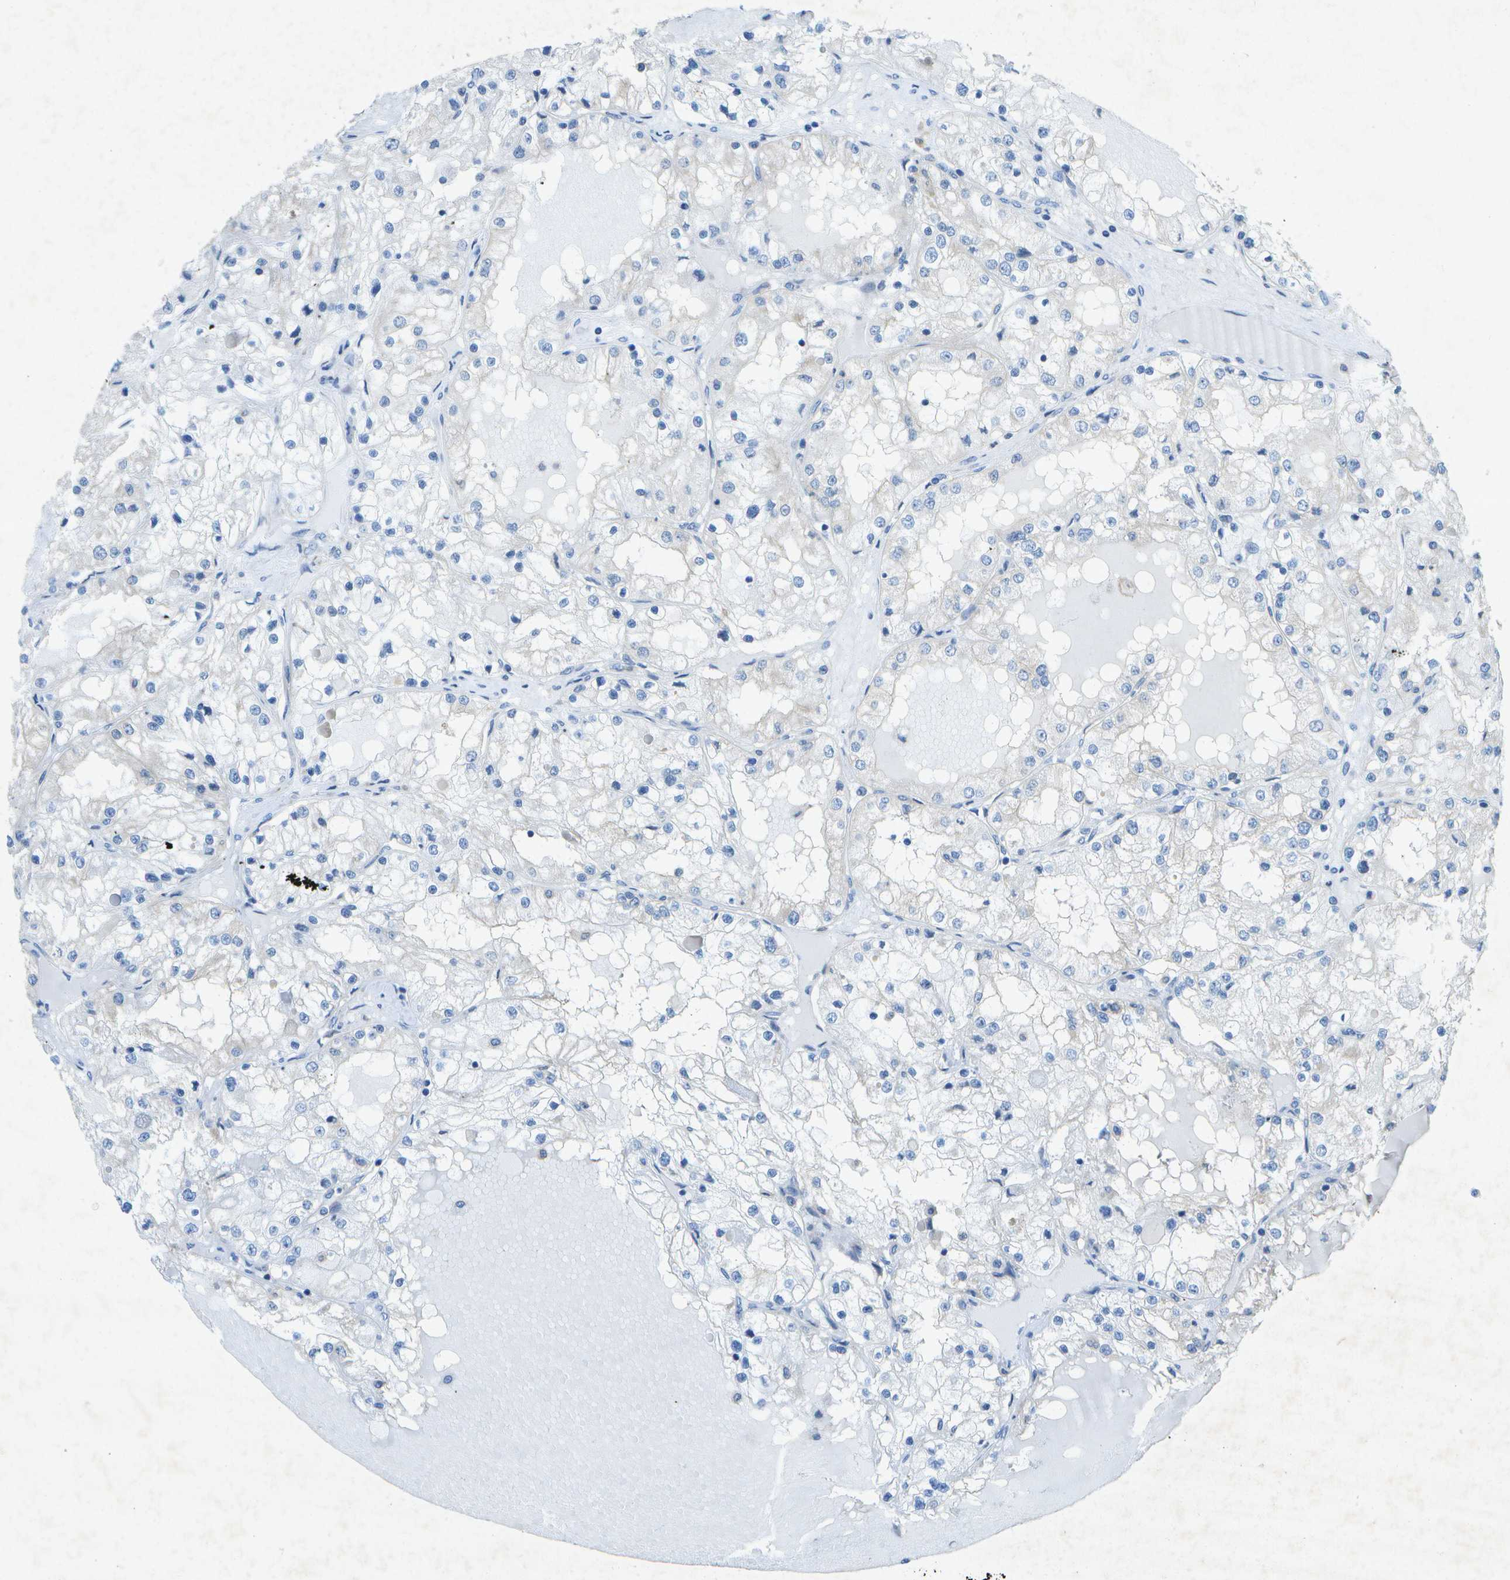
{"staining": {"intensity": "negative", "quantity": "none", "location": "none"}, "tissue": "renal cancer", "cell_type": "Tumor cells", "image_type": "cancer", "snomed": [{"axis": "morphology", "description": "Adenocarcinoma, NOS"}, {"axis": "topography", "description": "Kidney"}], "caption": "DAB immunohistochemical staining of adenocarcinoma (renal) shows no significant expression in tumor cells.", "gene": "WNK2", "patient": {"sex": "male", "age": 68}}